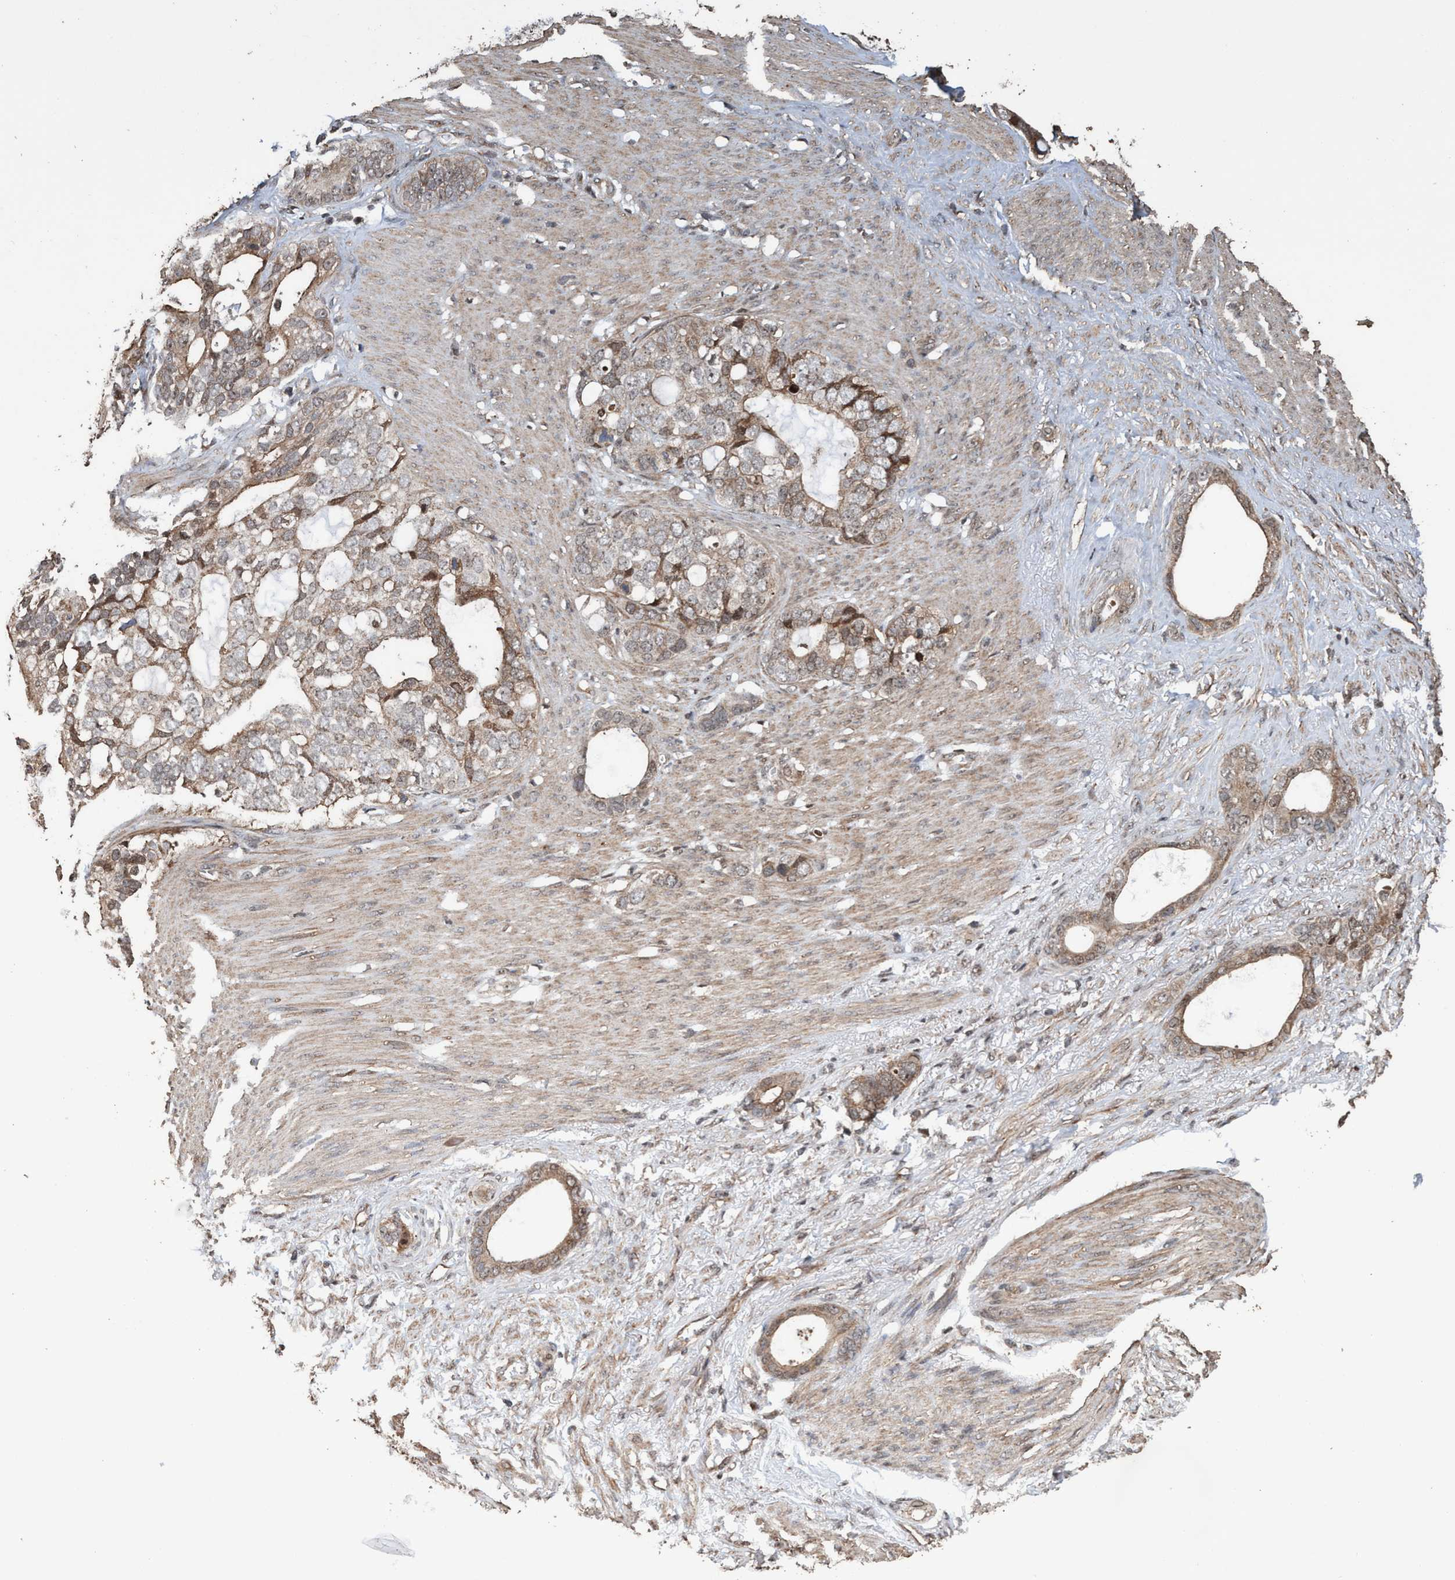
{"staining": {"intensity": "moderate", "quantity": ">75%", "location": "cytoplasmic/membranous"}, "tissue": "stomach cancer", "cell_type": "Tumor cells", "image_type": "cancer", "snomed": [{"axis": "morphology", "description": "Adenocarcinoma, NOS"}, {"axis": "topography", "description": "Stomach"}], "caption": "This is a photomicrograph of immunohistochemistry staining of stomach cancer (adenocarcinoma), which shows moderate staining in the cytoplasmic/membranous of tumor cells.", "gene": "TRPC7", "patient": {"sex": "female", "age": 75}}